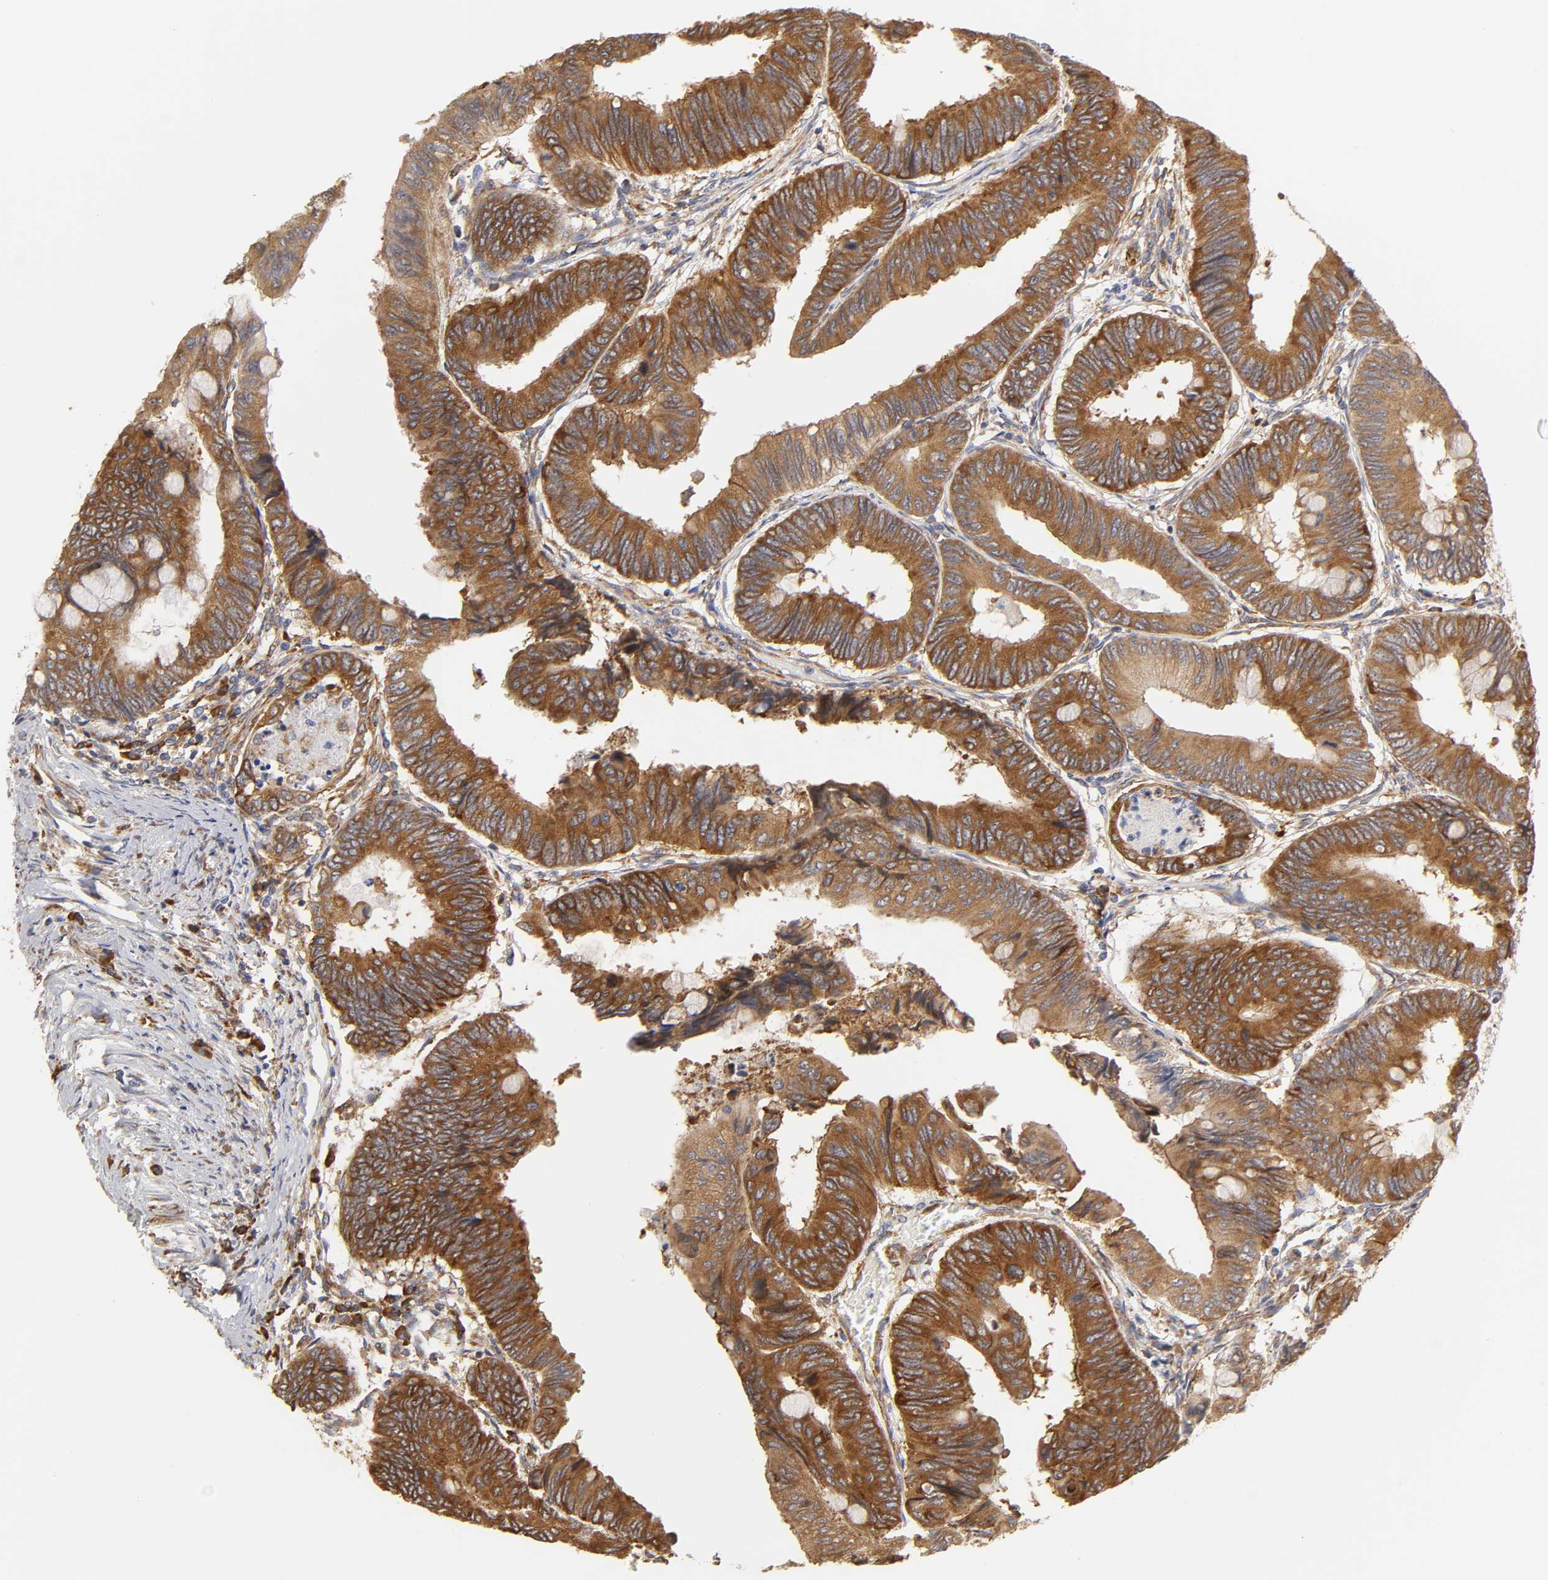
{"staining": {"intensity": "strong", "quantity": ">75%", "location": "cytoplasmic/membranous"}, "tissue": "colorectal cancer", "cell_type": "Tumor cells", "image_type": "cancer", "snomed": [{"axis": "morphology", "description": "Normal tissue, NOS"}, {"axis": "morphology", "description": "Adenocarcinoma, NOS"}, {"axis": "topography", "description": "Rectum"}, {"axis": "topography", "description": "Peripheral nerve tissue"}], "caption": "Strong cytoplasmic/membranous protein staining is identified in about >75% of tumor cells in colorectal adenocarcinoma.", "gene": "RPL14", "patient": {"sex": "male", "age": 92}}